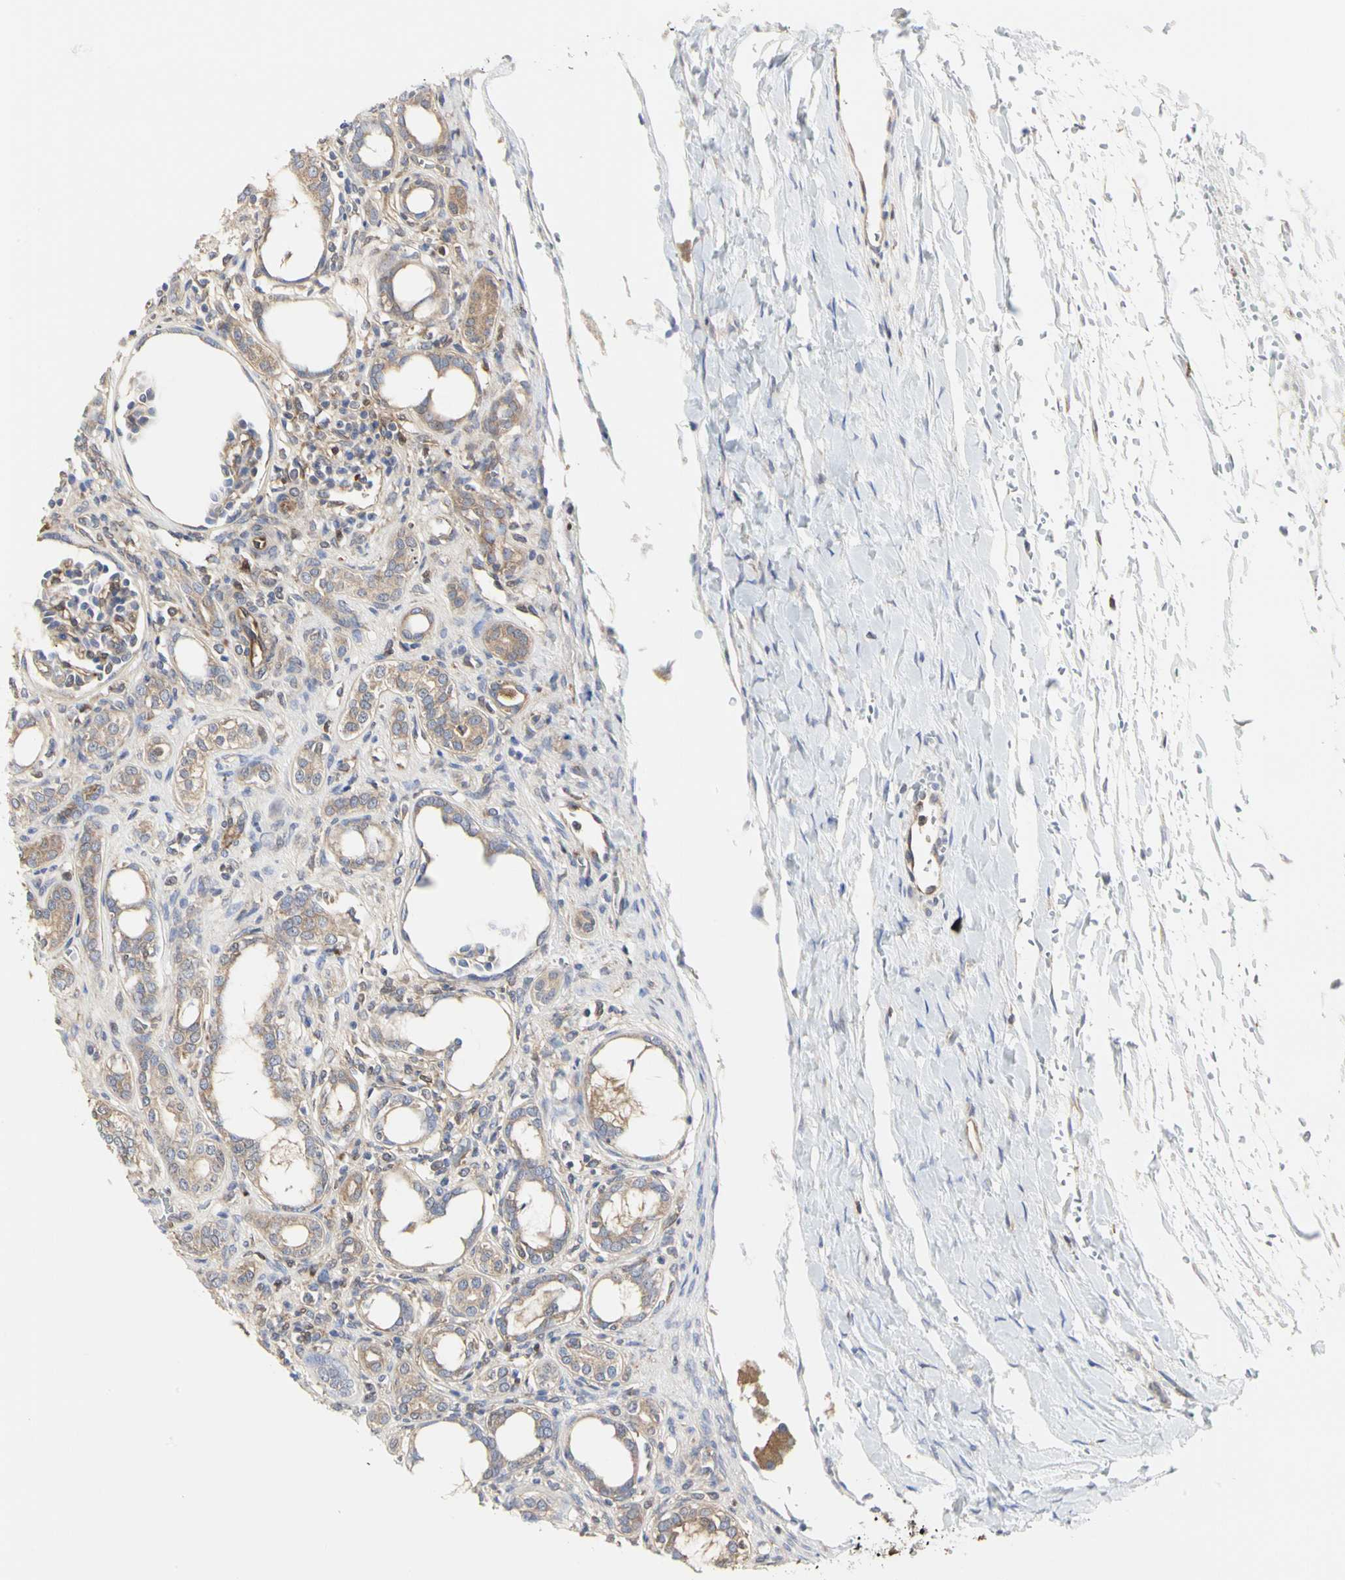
{"staining": {"intensity": "moderate", "quantity": ">75%", "location": "cytoplasmic/membranous"}, "tissue": "kidney", "cell_type": "Cells in glomeruli", "image_type": "normal", "snomed": [{"axis": "morphology", "description": "Normal tissue, NOS"}, {"axis": "topography", "description": "Kidney"}], "caption": "Protein staining reveals moderate cytoplasmic/membranous expression in about >75% of cells in glomeruli in unremarkable kidney. The staining was performed using DAB to visualize the protein expression in brown, while the nuclei were stained in blue with hematoxylin (Magnification: 20x).", "gene": "C3orf52", "patient": {"sex": "male", "age": 7}}